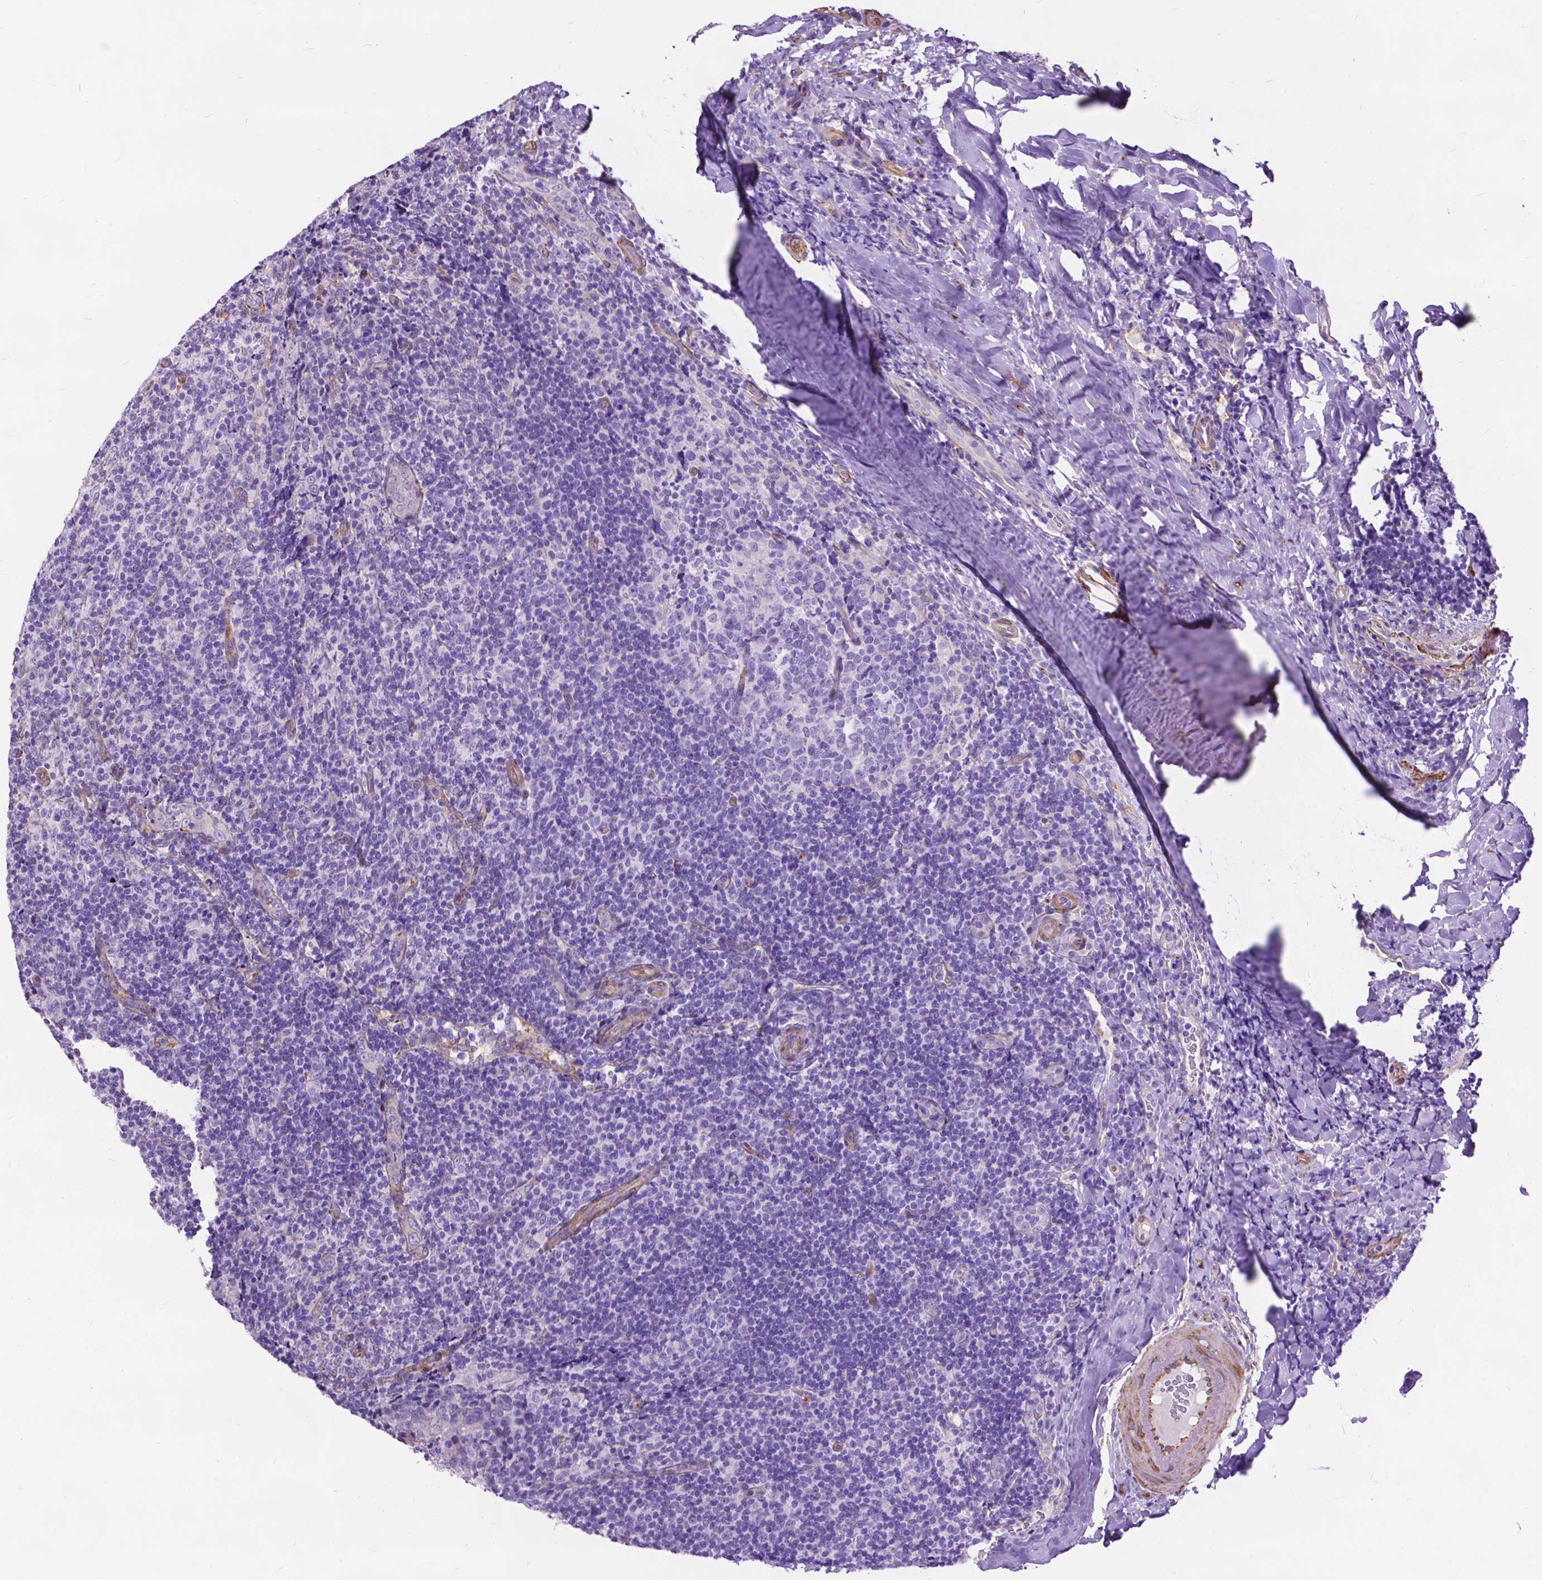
{"staining": {"intensity": "negative", "quantity": "none", "location": "none"}, "tissue": "tonsil", "cell_type": "Germinal center cells", "image_type": "normal", "snomed": [{"axis": "morphology", "description": "Normal tissue, NOS"}, {"axis": "topography", "description": "Tonsil"}], "caption": "A histopathology image of tonsil stained for a protein reveals no brown staining in germinal center cells.", "gene": "PCDHA12", "patient": {"sex": "male", "age": 17}}